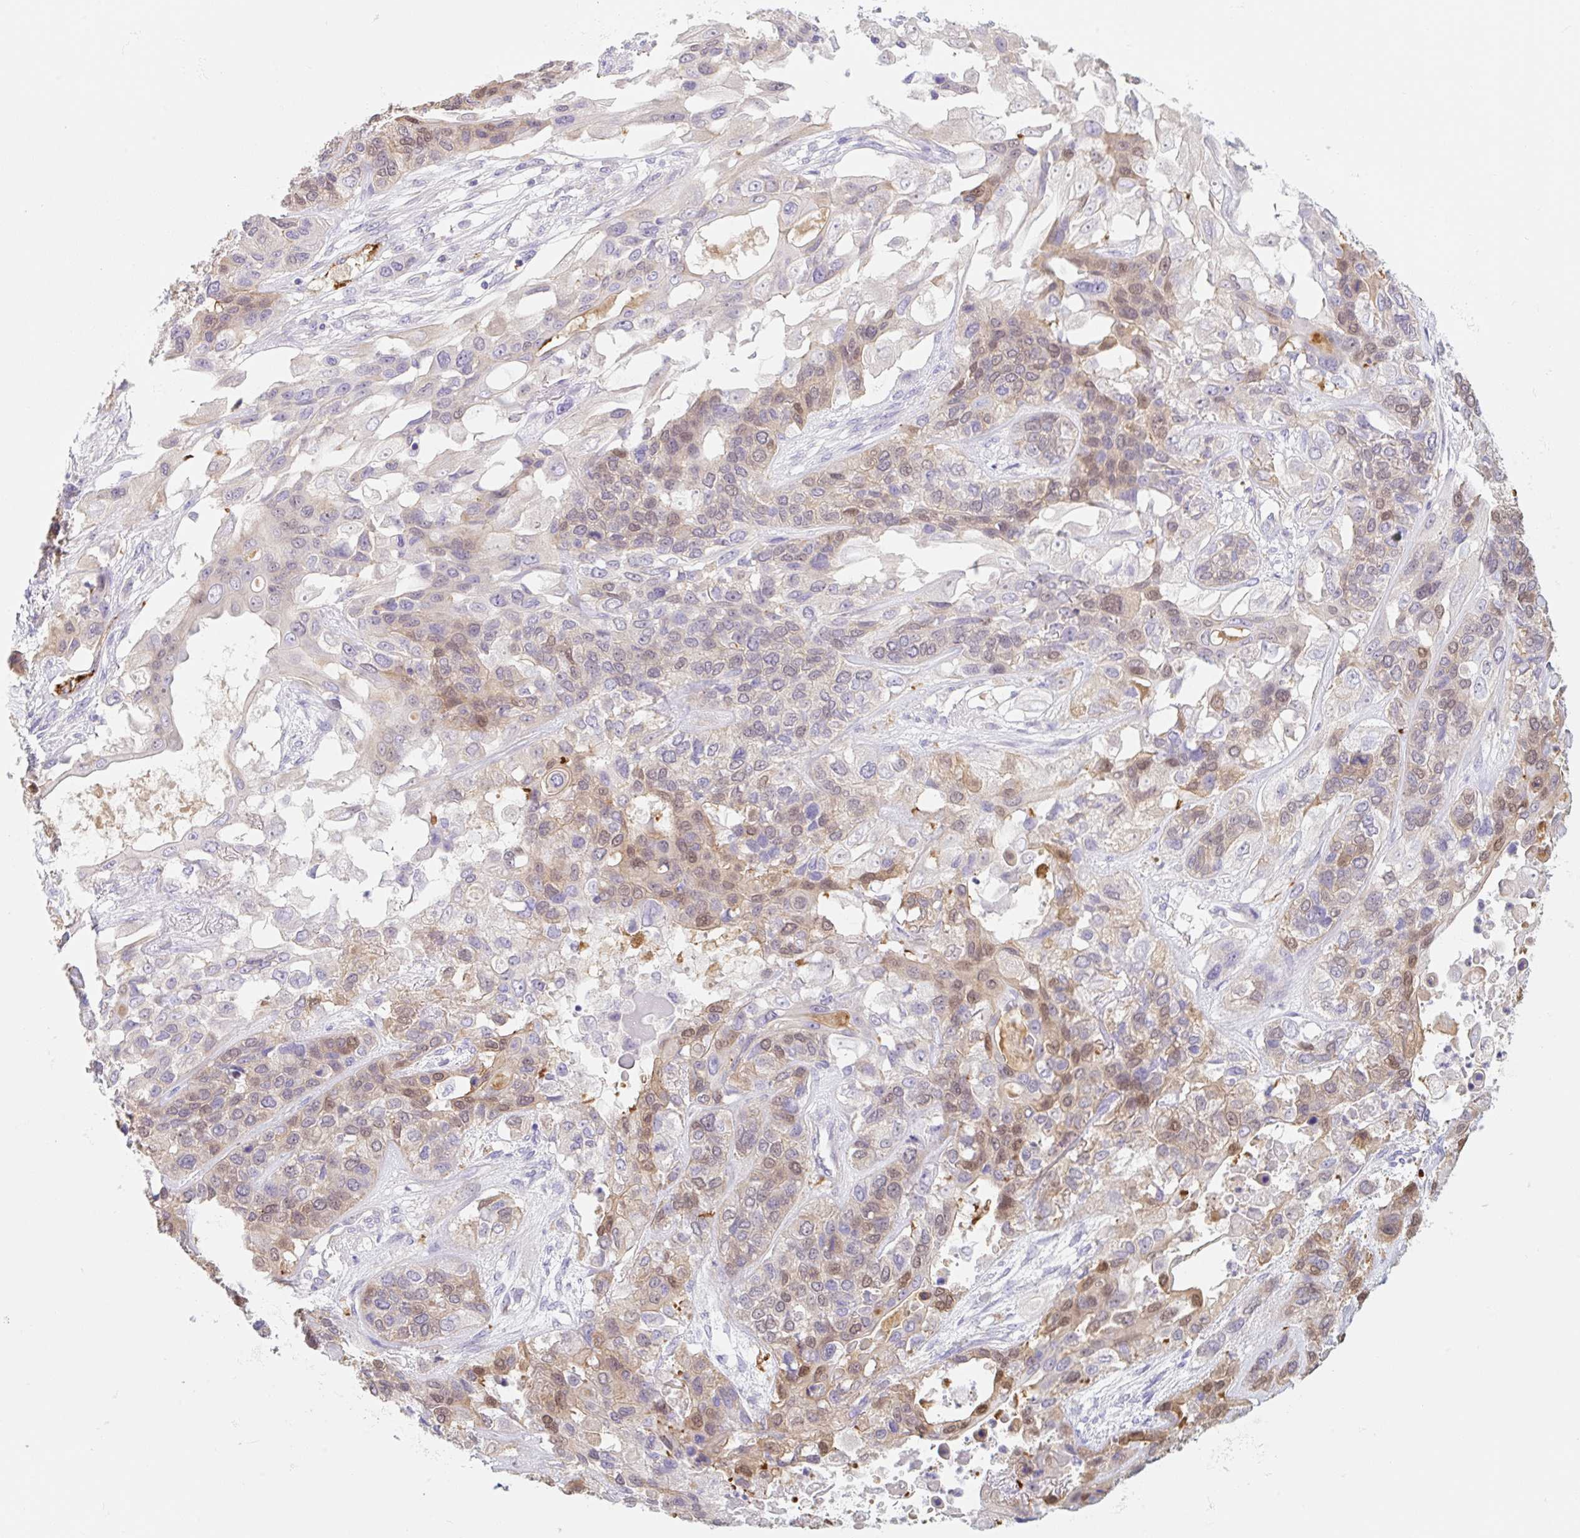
{"staining": {"intensity": "moderate", "quantity": "<25%", "location": "cytoplasmic/membranous,nuclear"}, "tissue": "lung cancer", "cell_type": "Tumor cells", "image_type": "cancer", "snomed": [{"axis": "morphology", "description": "Squamous cell carcinoma, NOS"}, {"axis": "topography", "description": "Lung"}], "caption": "Immunohistochemistry (IHC) image of lung cancer stained for a protein (brown), which reveals low levels of moderate cytoplasmic/membranous and nuclear expression in approximately <25% of tumor cells.", "gene": "LYVE1", "patient": {"sex": "female", "age": 70}}